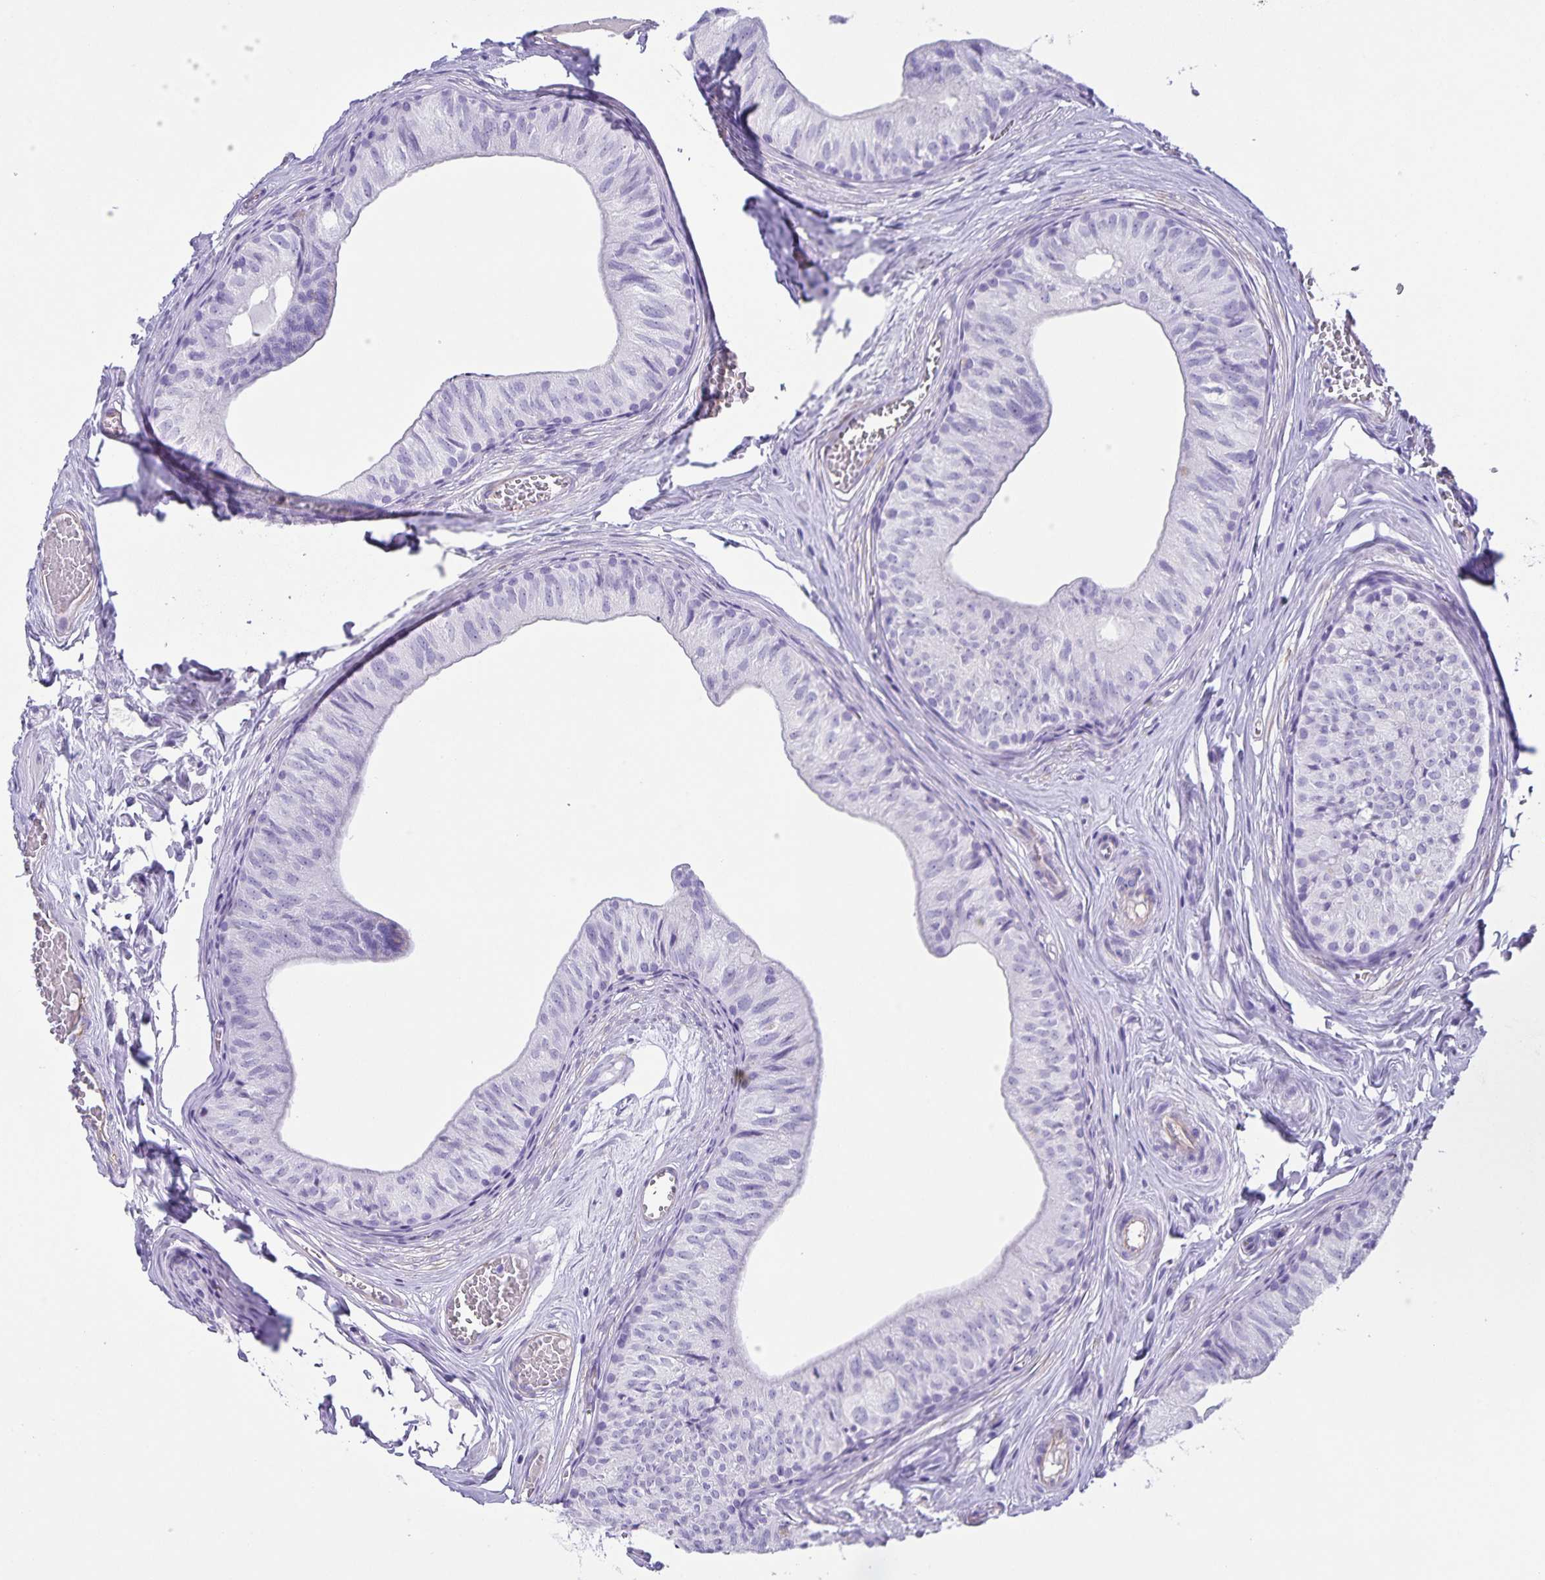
{"staining": {"intensity": "negative", "quantity": "none", "location": "none"}, "tissue": "epididymis", "cell_type": "Glandular cells", "image_type": "normal", "snomed": [{"axis": "morphology", "description": "Normal tissue, NOS"}, {"axis": "topography", "description": "Epididymis"}], "caption": "Glandular cells are negative for protein expression in normal human epididymis. (DAB immunohistochemistry (IHC) visualized using brightfield microscopy, high magnification).", "gene": "UBQLN3", "patient": {"sex": "male", "age": 25}}